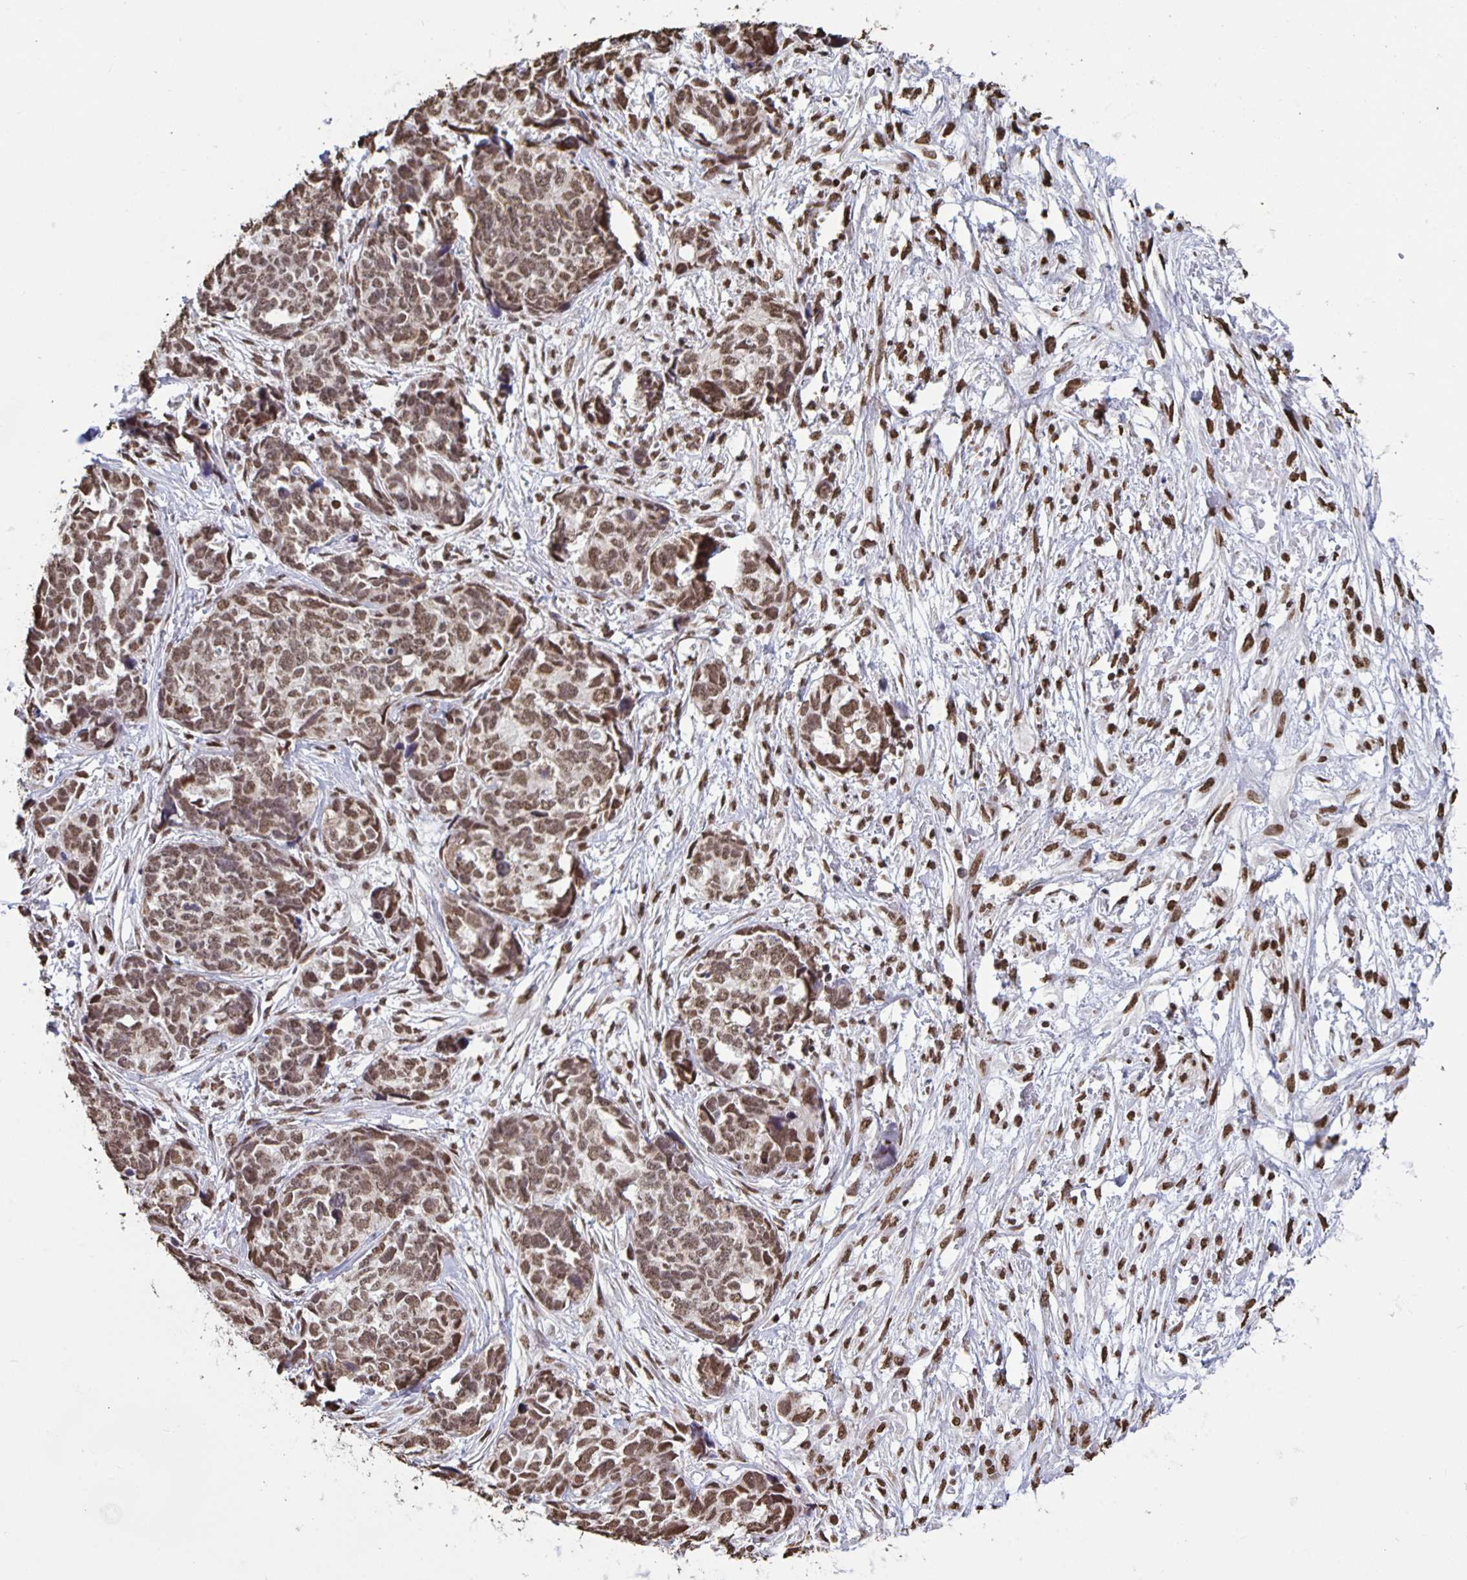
{"staining": {"intensity": "moderate", "quantity": ">75%", "location": "nuclear"}, "tissue": "ovarian cancer", "cell_type": "Tumor cells", "image_type": "cancer", "snomed": [{"axis": "morphology", "description": "Cystadenocarcinoma, serous, NOS"}, {"axis": "topography", "description": "Ovary"}], "caption": "IHC of human ovarian cancer reveals medium levels of moderate nuclear expression in about >75% of tumor cells.", "gene": "DUT", "patient": {"sex": "female", "age": 69}}